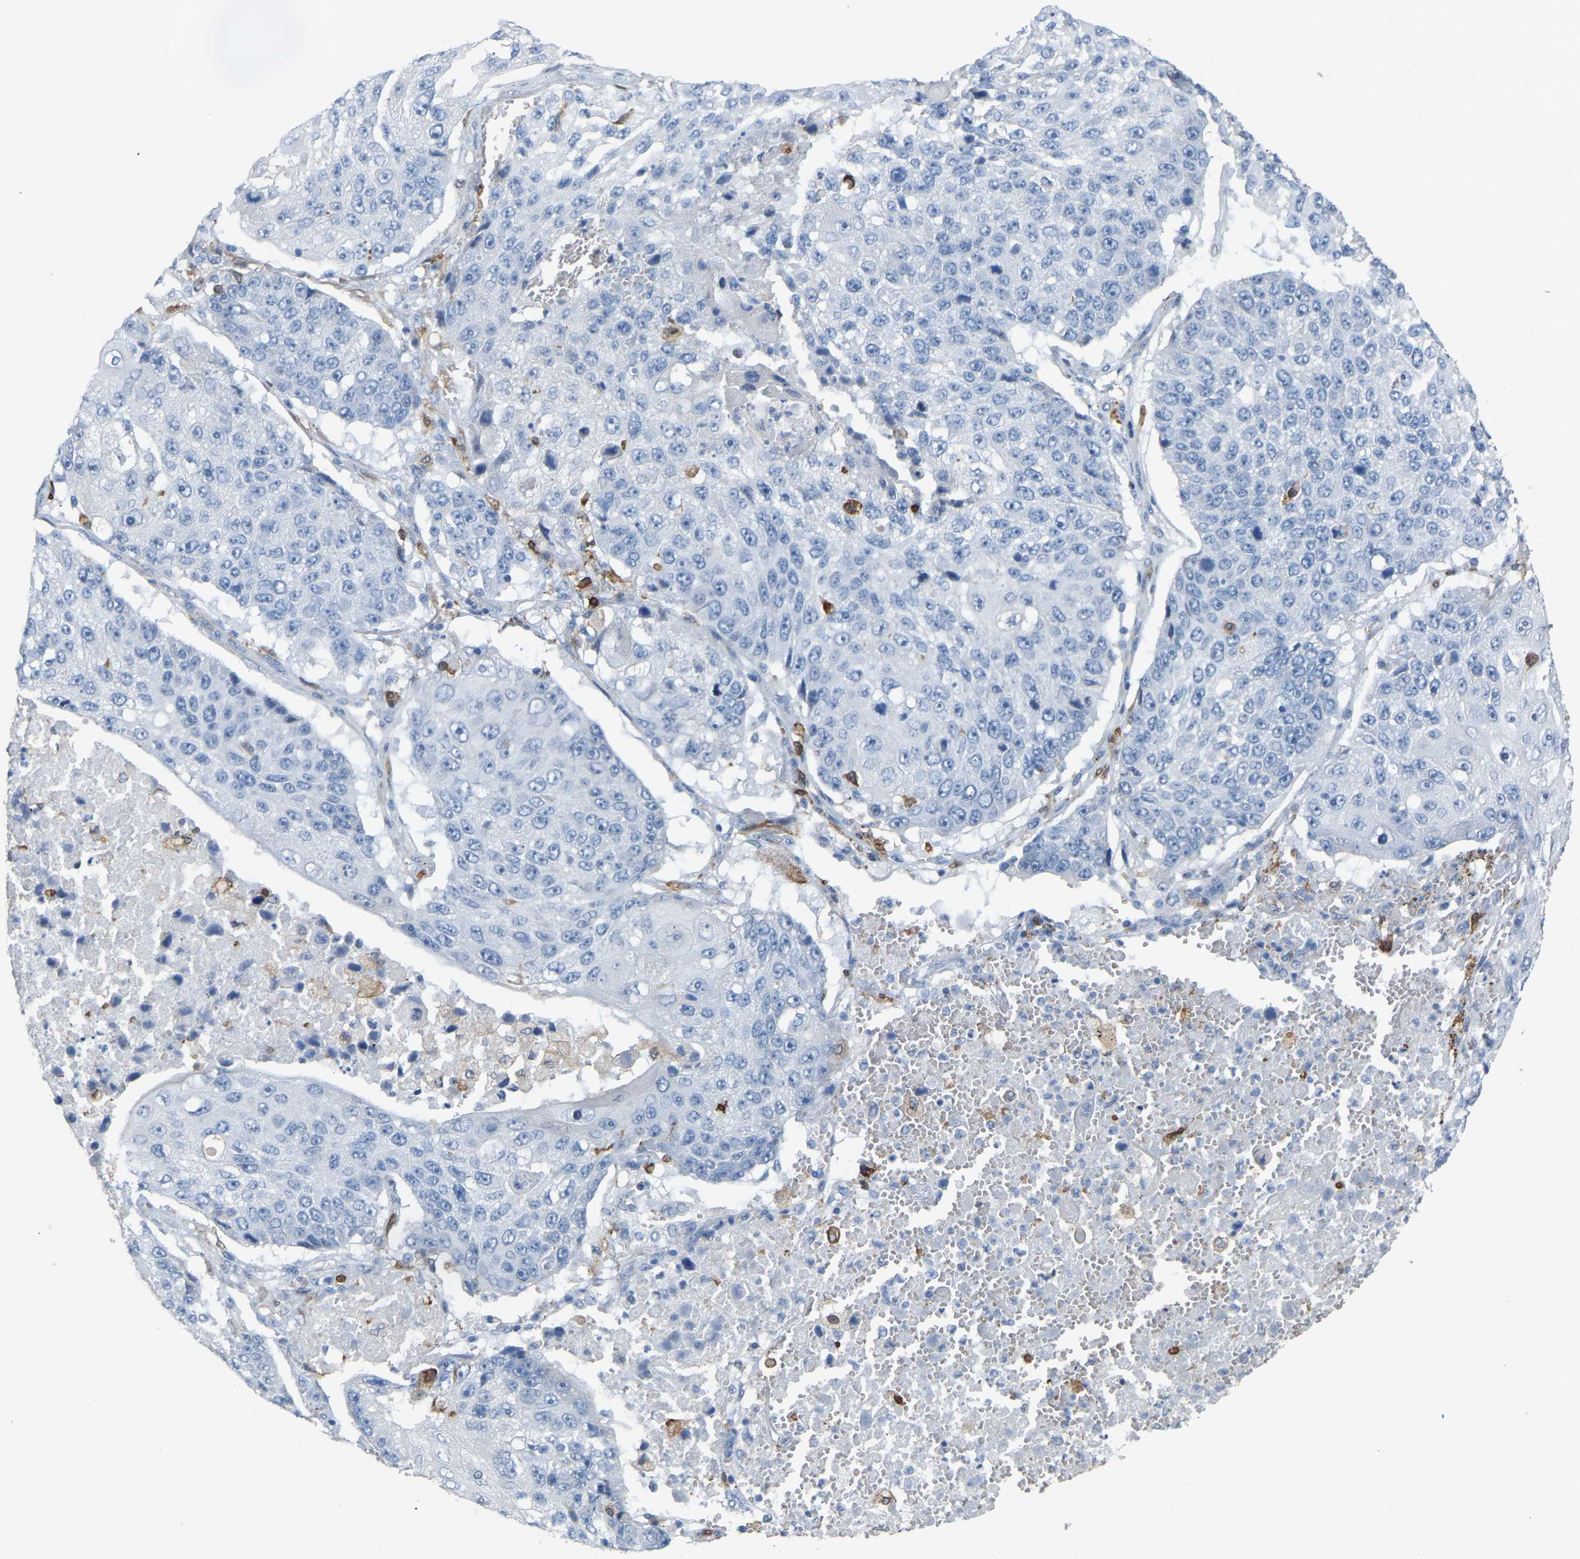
{"staining": {"intensity": "negative", "quantity": "none", "location": "none"}, "tissue": "lung cancer", "cell_type": "Tumor cells", "image_type": "cancer", "snomed": [{"axis": "morphology", "description": "Squamous cell carcinoma, NOS"}, {"axis": "topography", "description": "Lung"}], "caption": "High power microscopy image of an immunohistochemistry histopathology image of lung squamous cell carcinoma, revealing no significant expression in tumor cells.", "gene": "PTGS1", "patient": {"sex": "male", "age": 61}}